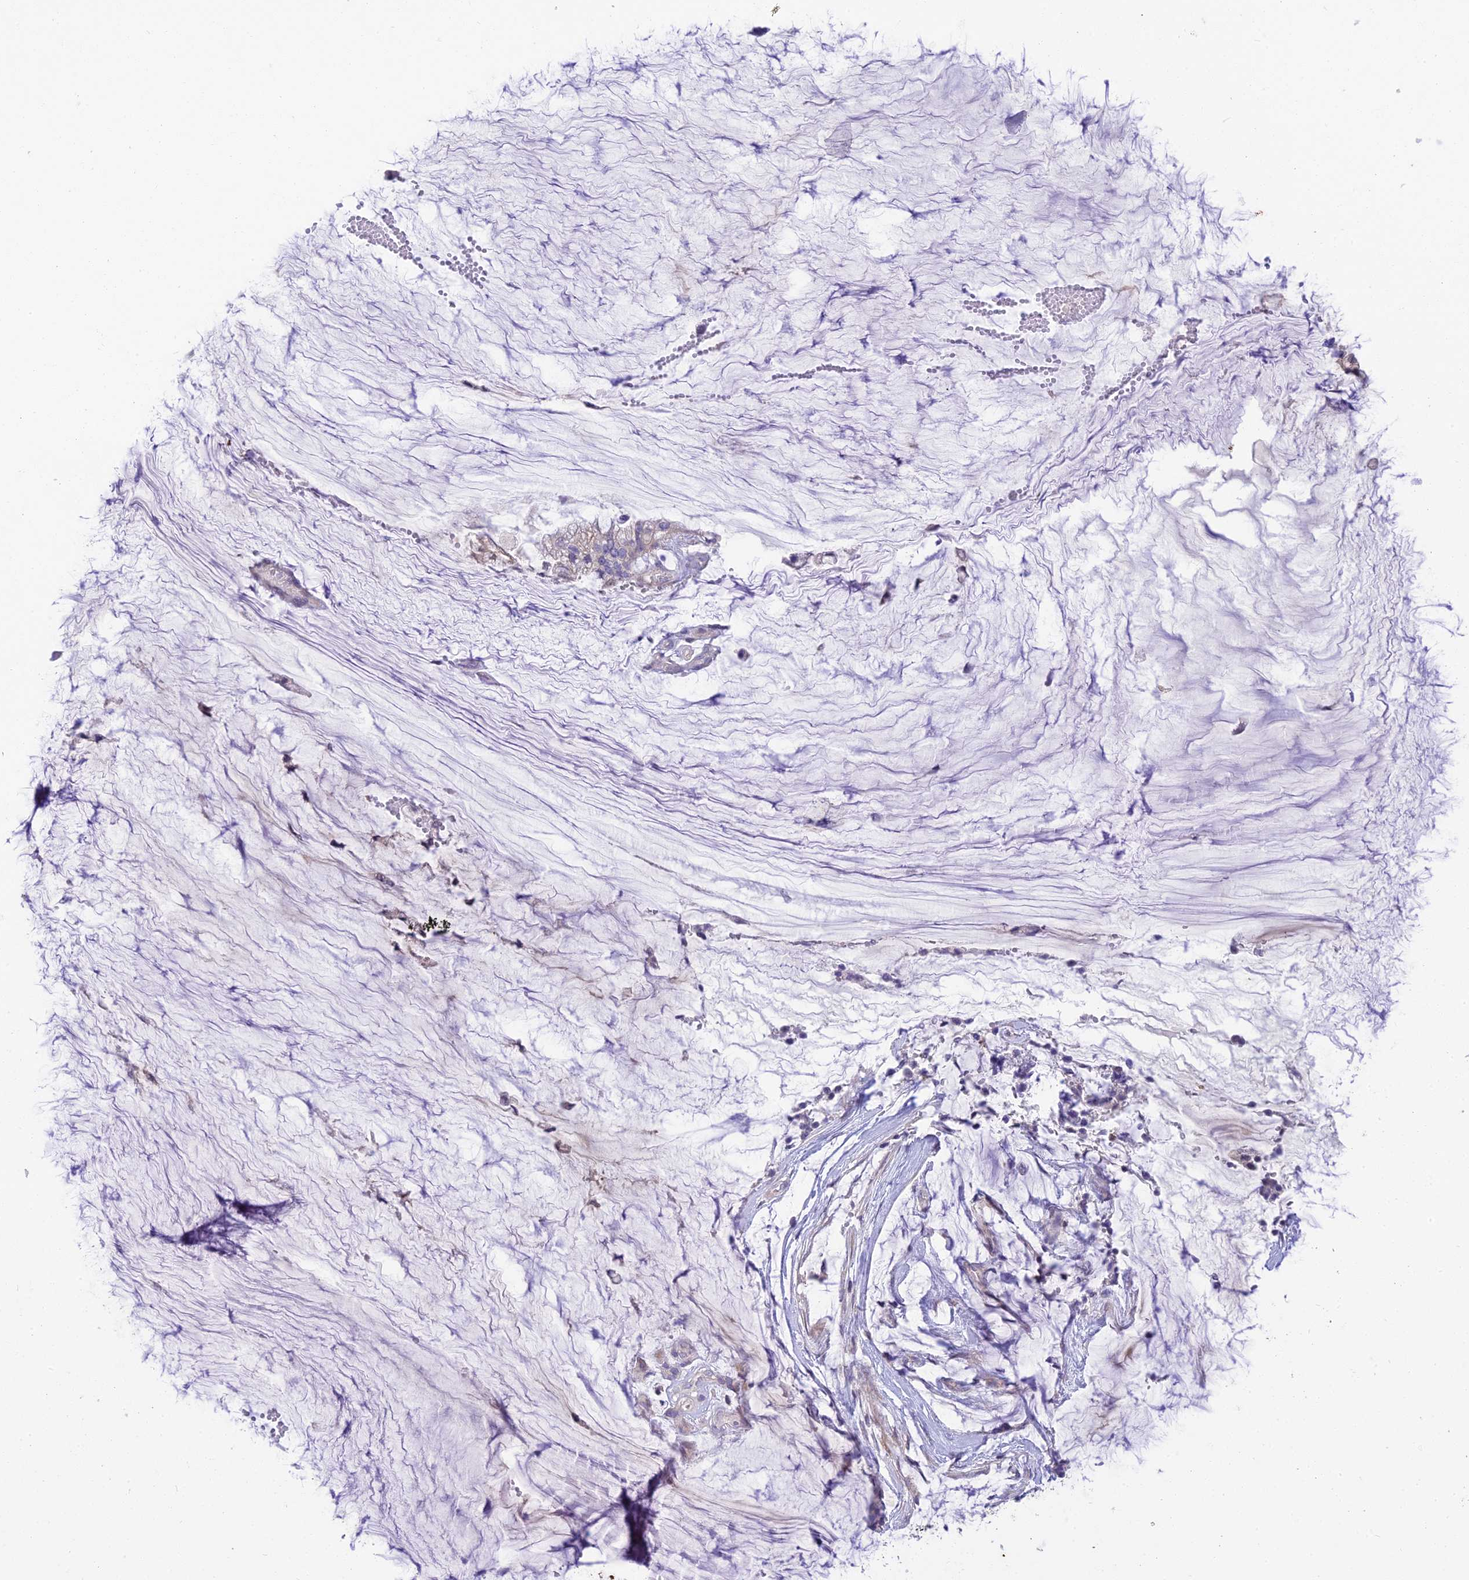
{"staining": {"intensity": "negative", "quantity": "none", "location": "none"}, "tissue": "ovarian cancer", "cell_type": "Tumor cells", "image_type": "cancer", "snomed": [{"axis": "morphology", "description": "Cystadenocarcinoma, mucinous, NOS"}, {"axis": "topography", "description": "Ovary"}], "caption": "Tumor cells are negative for protein expression in human ovarian cancer. (Immunohistochemistry (ihc), brightfield microscopy, high magnification).", "gene": "BMT2", "patient": {"sex": "female", "age": 39}}